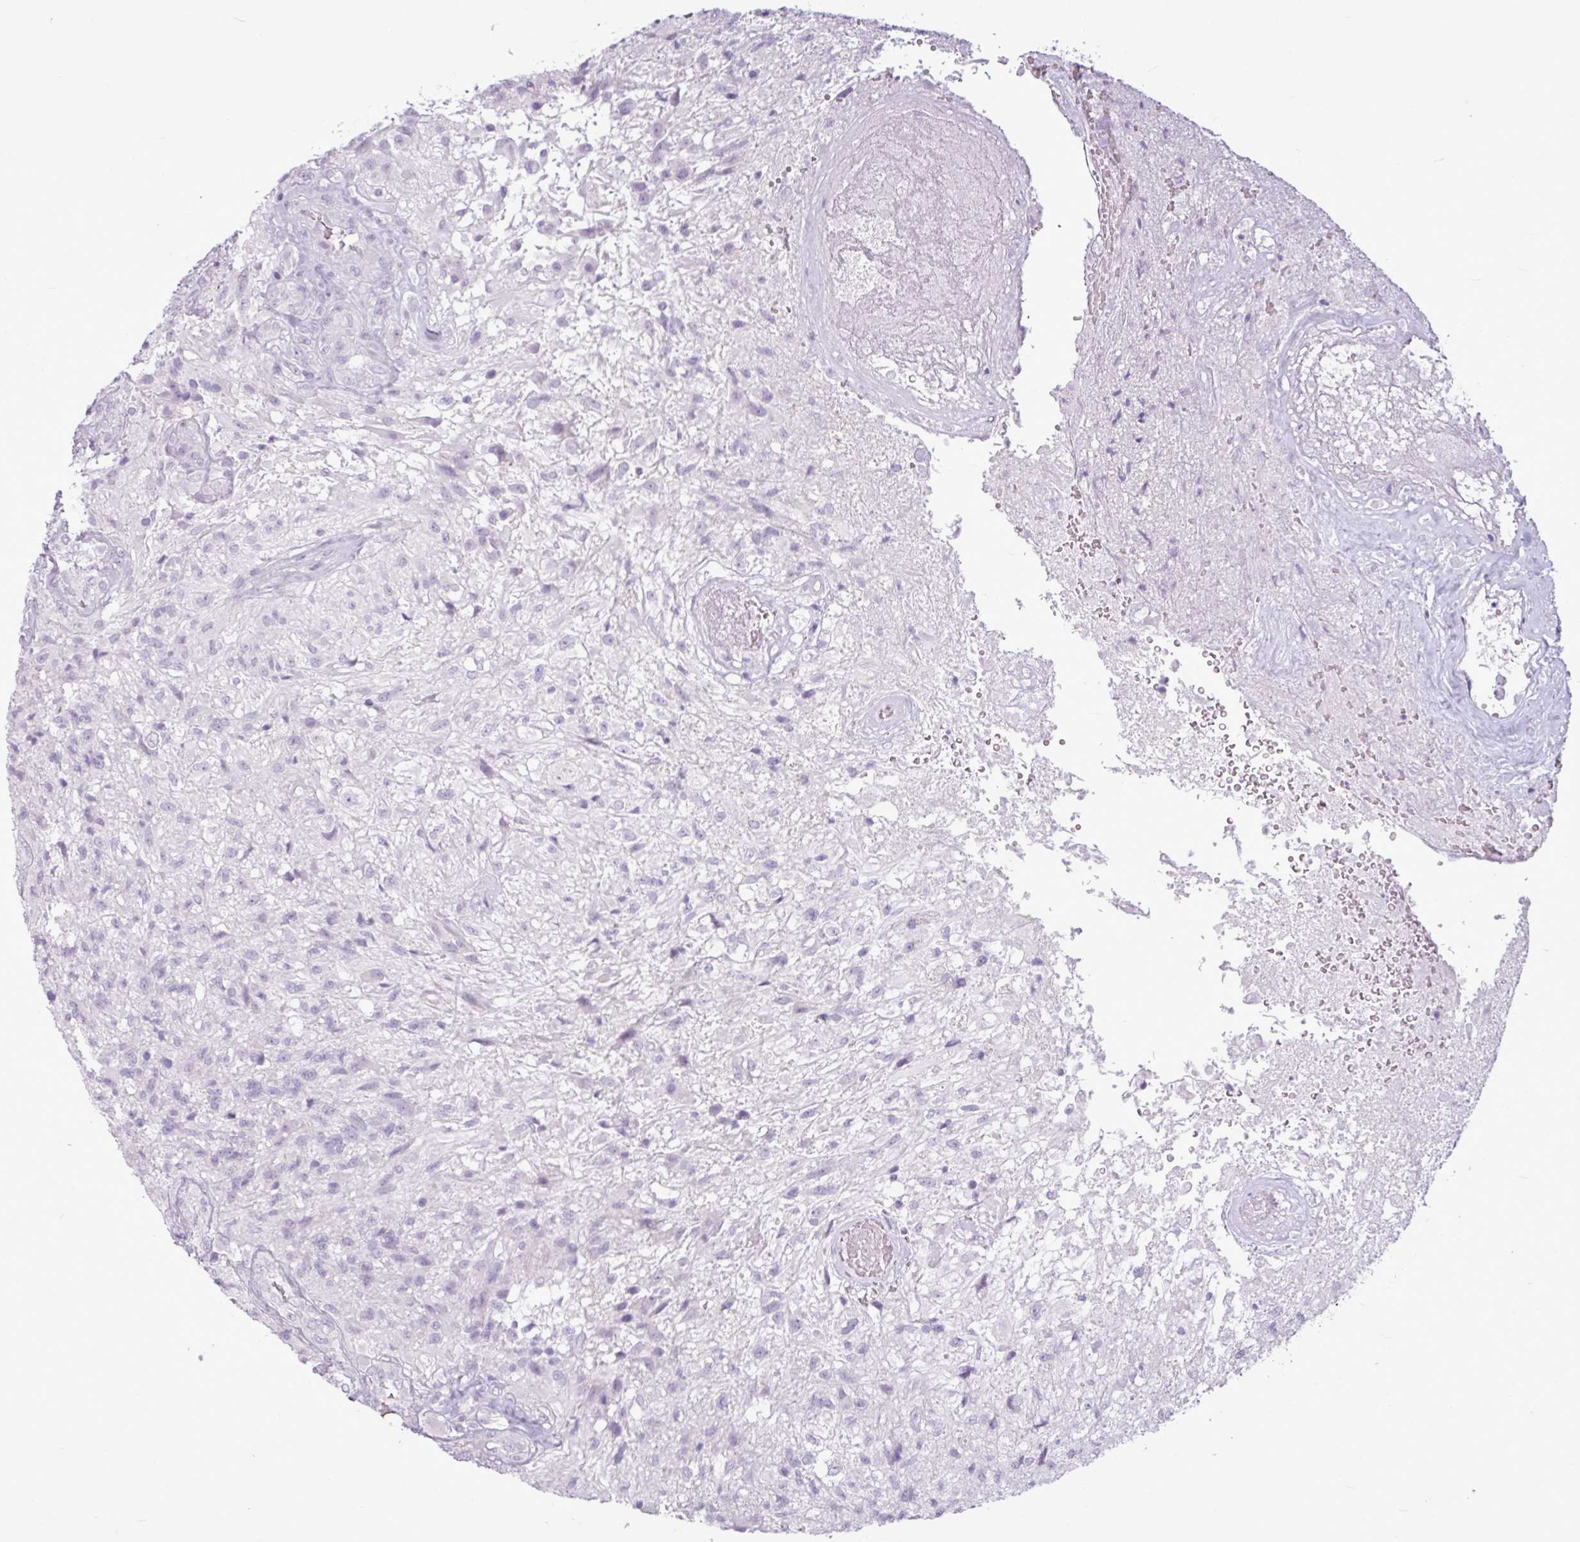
{"staining": {"intensity": "negative", "quantity": "none", "location": "none"}, "tissue": "glioma", "cell_type": "Tumor cells", "image_type": "cancer", "snomed": [{"axis": "morphology", "description": "Glioma, malignant, High grade"}, {"axis": "topography", "description": "Brain"}], "caption": "Malignant high-grade glioma was stained to show a protein in brown. There is no significant expression in tumor cells.", "gene": "AMY2A", "patient": {"sex": "male", "age": 56}}